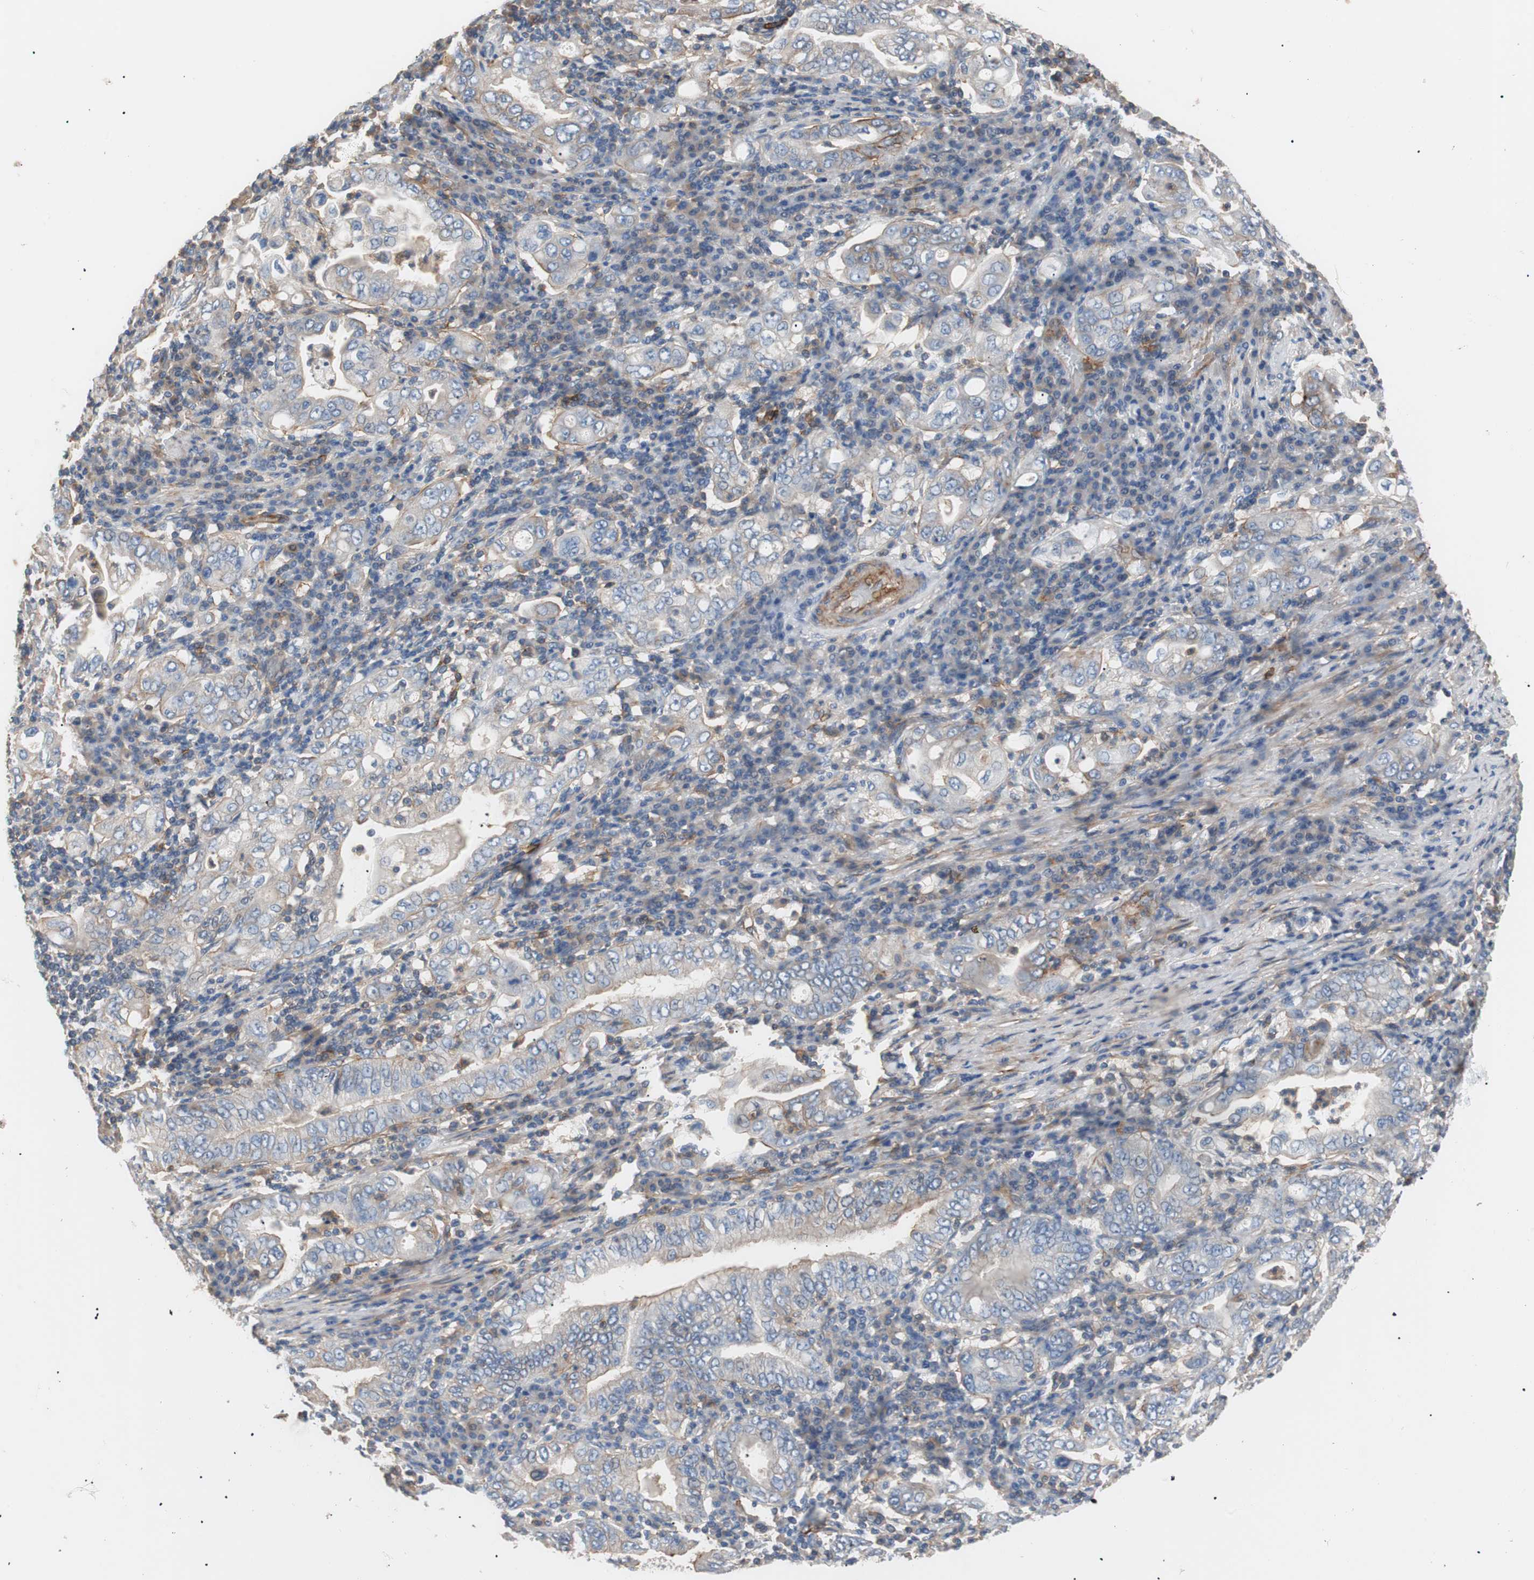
{"staining": {"intensity": "weak", "quantity": "<25%", "location": "cytoplasmic/membranous"}, "tissue": "stomach cancer", "cell_type": "Tumor cells", "image_type": "cancer", "snomed": [{"axis": "morphology", "description": "Normal tissue, NOS"}, {"axis": "morphology", "description": "Adenocarcinoma, NOS"}, {"axis": "topography", "description": "Esophagus"}, {"axis": "topography", "description": "Stomach, upper"}, {"axis": "topography", "description": "Peripheral nerve tissue"}], "caption": "Protein analysis of stomach adenocarcinoma displays no significant staining in tumor cells.", "gene": "GPR160", "patient": {"sex": "male", "age": 62}}